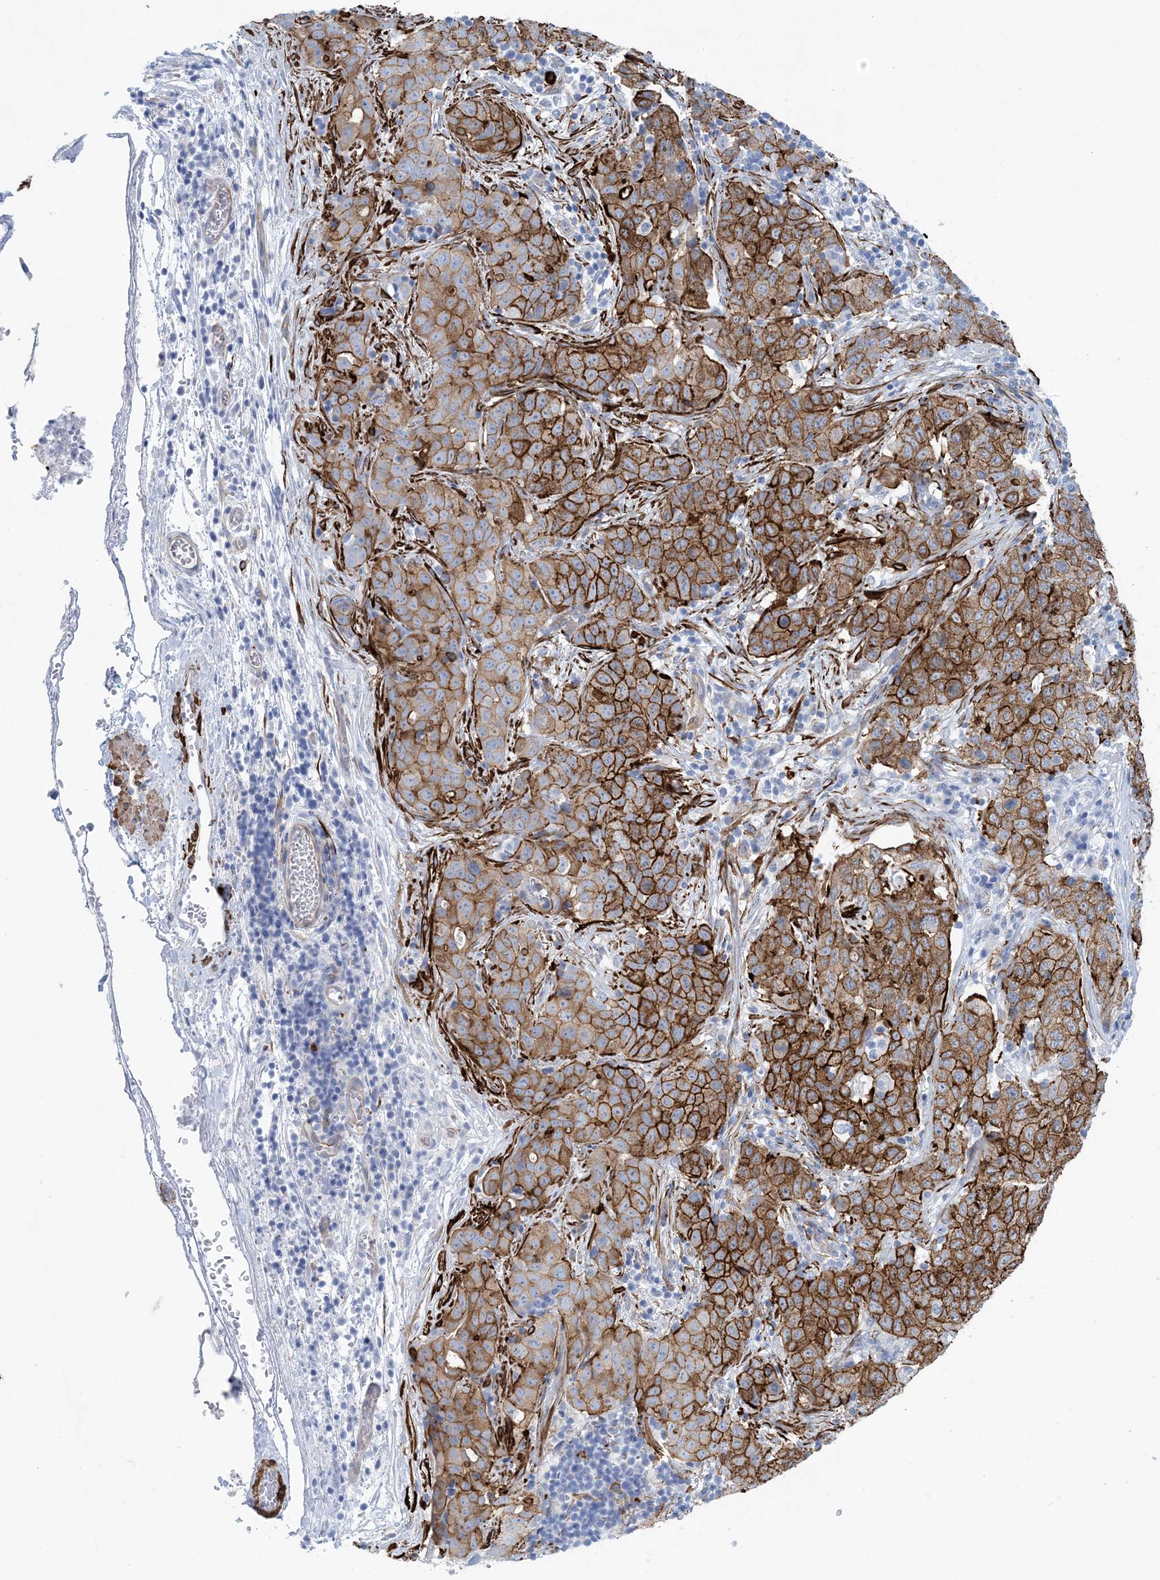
{"staining": {"intensity": "moderate", "quantity": ">75%", "location": "cytoplasmic/membranous"}, "tissue": "stomach cancer", "cell_type": "Tumor cells", "image_type": "cancer", "snomed": [{"axis": "morphology", "description": "Normal tissue, NOS"}, {"axis": "morphology", "description": "Adenocarcinoma, NOS"}, {"axis": "topography", "description": "Lymph node"}, {"axis": "topography", "description": "Stomach"}], "caption": "DAB immunohistochemical staining of human stomach cancer (adenocarcinoma) demonstrates moderate cytoplasmic/membranous protein staining in about >75% of tumor cells.", "gene": "SHANK1", "patient": {"sex": "male", "age": 48}}